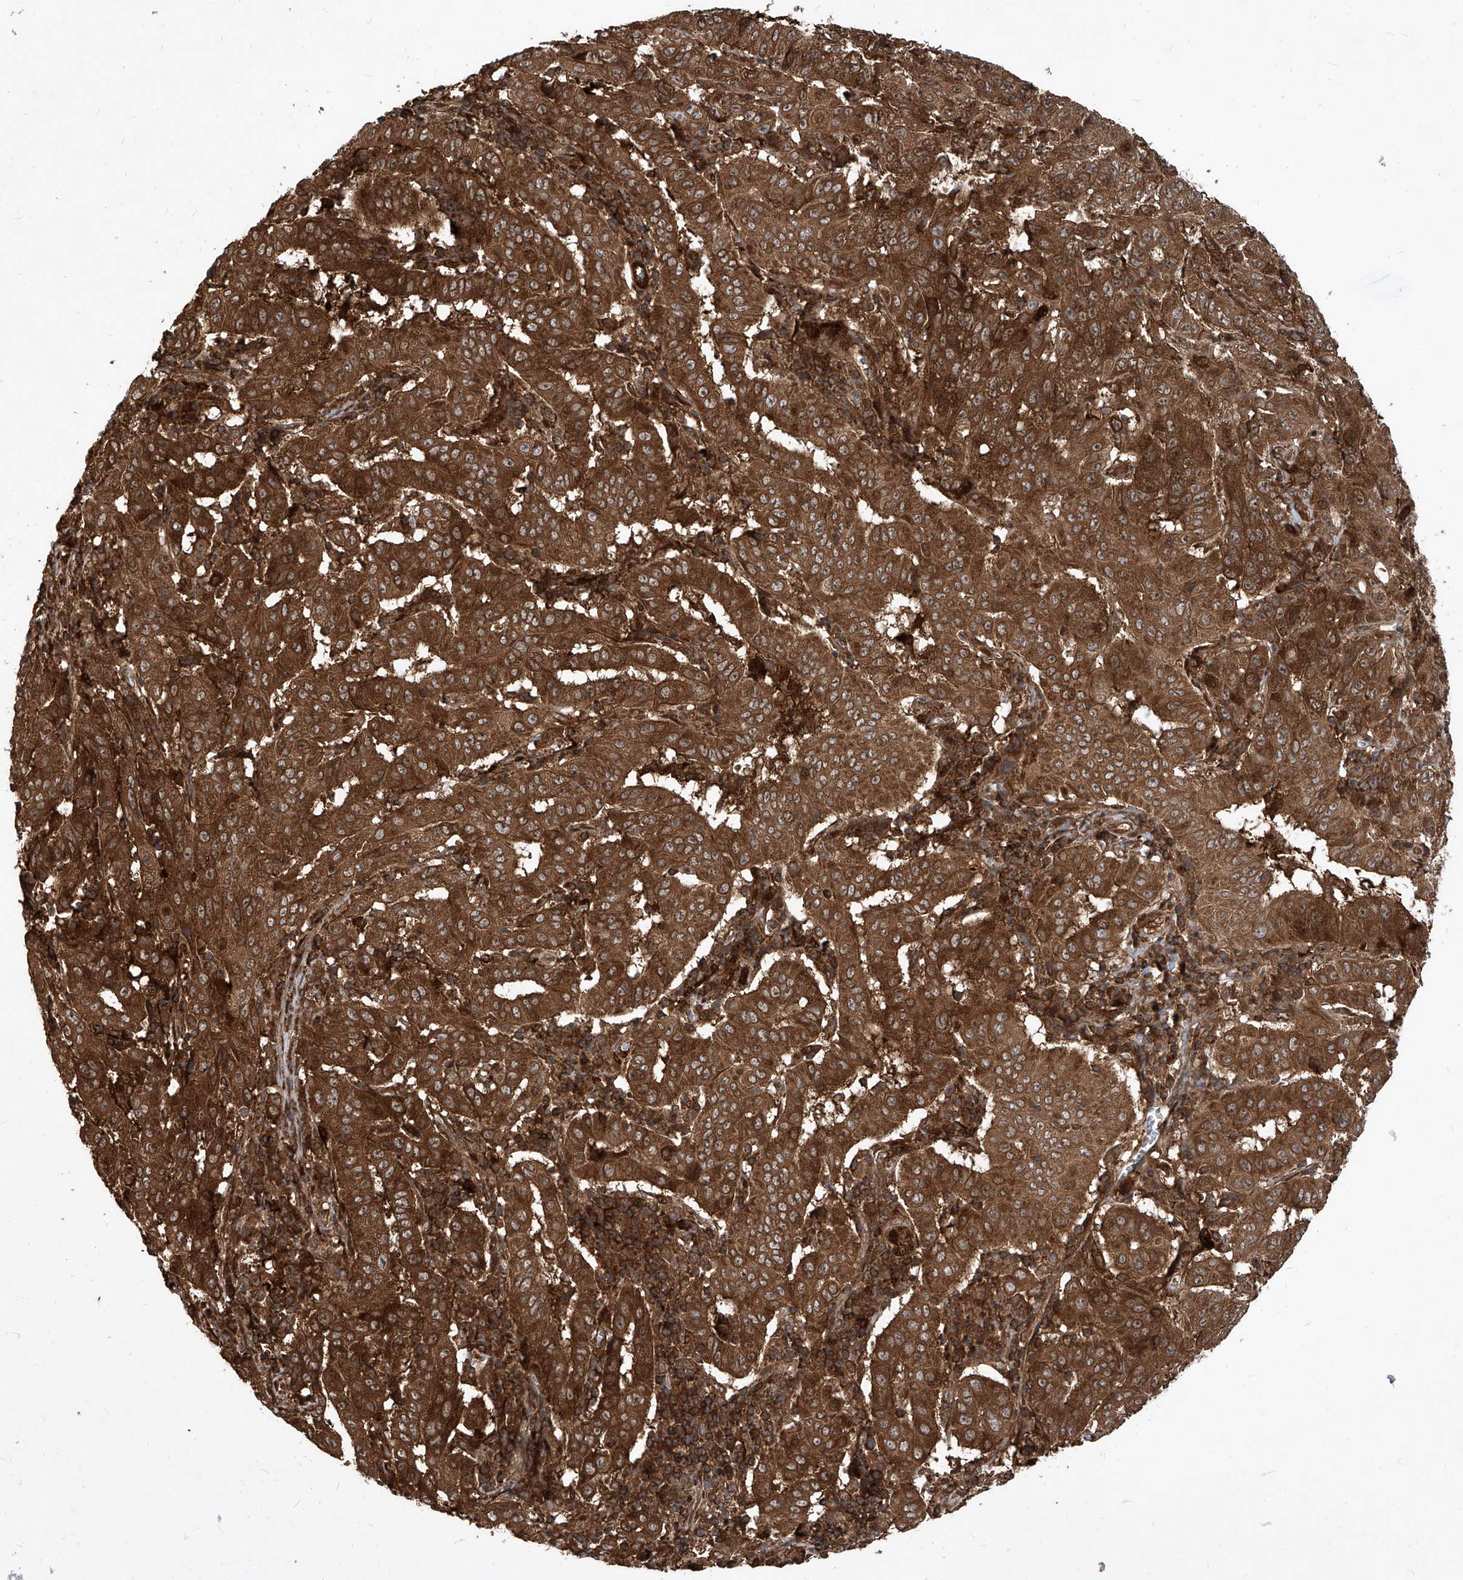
{"staining": {"intensity": "strong", "quantity": ">75%", "location": "cytoplasmic/membranous"}, "tissue": "pancreatic cancer", "cell_type": "Tumor cells", "image_type": "cancer", "snomed": [{"axis": "morphology", "description": "Adenocarcinoma, NOS"}, {"axis": "topography", "description": "Pancreas"}], "caption": "Human pancreatic cancer stained for a protein (brown) reveals strong cytoplasmic/membranous positive staining in approximately >75% of tumor cells.", "gene": "MAGED2", "patient": {"sex": "male", "age": 63}}